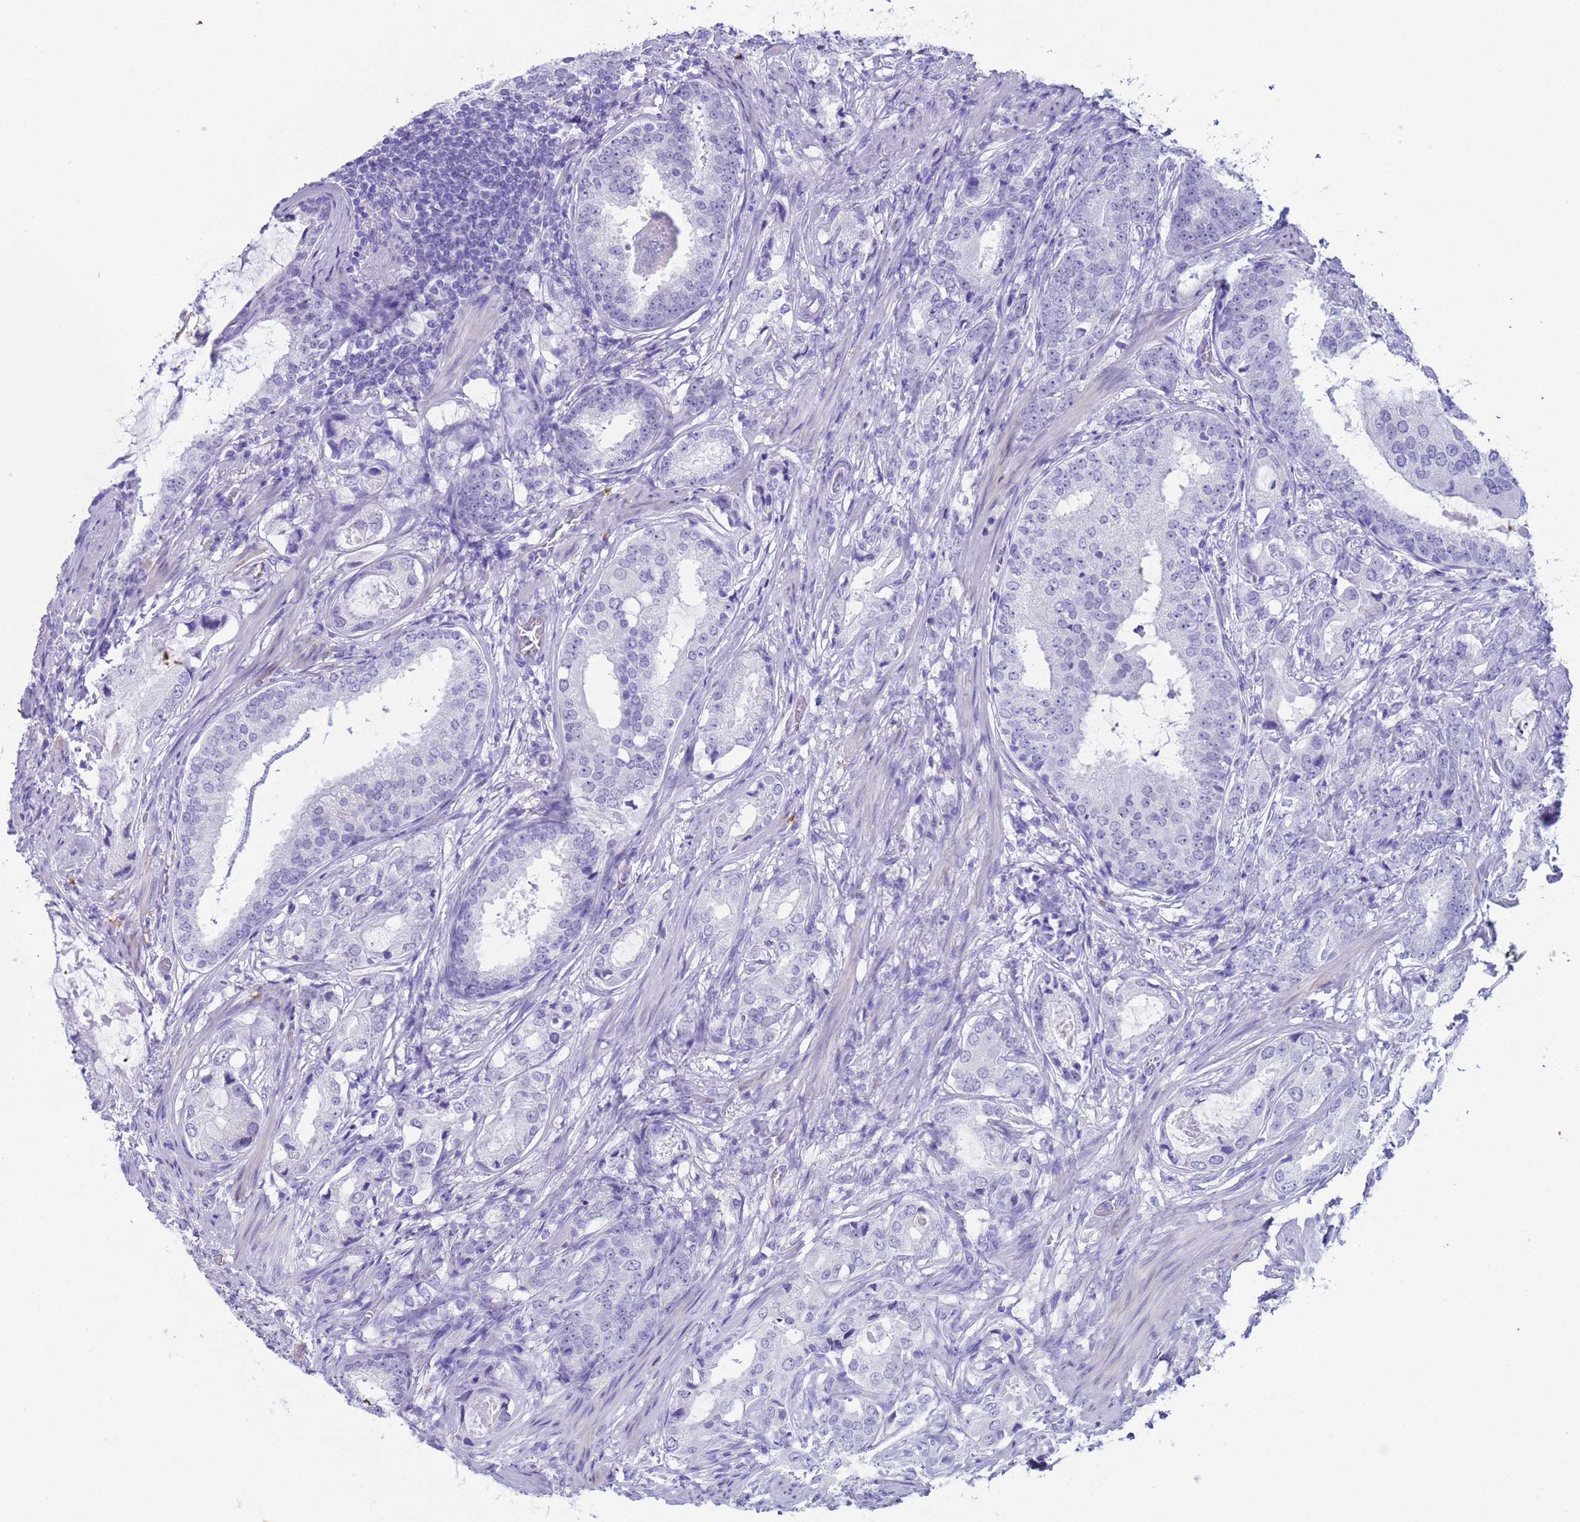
{"staining": {"intensity": "negative", "quantity": "none", "location": "none"}, "tissue": "prostate cancer", "cell_type": "Tumor cells", "image_type": "cancer", "snomed": [{"axis": "morphology", "description": "Adenocarcinoma, Low grade"}, {"axis": "topography", "description": "Prostate"}], "caption": "Immunohistochemical staining of low-grade adenocarcinoma (prostate) reveals no significant expression in tumor cells.", "gene": "CKM", "patient": {"sex": "male", "age": 71}}